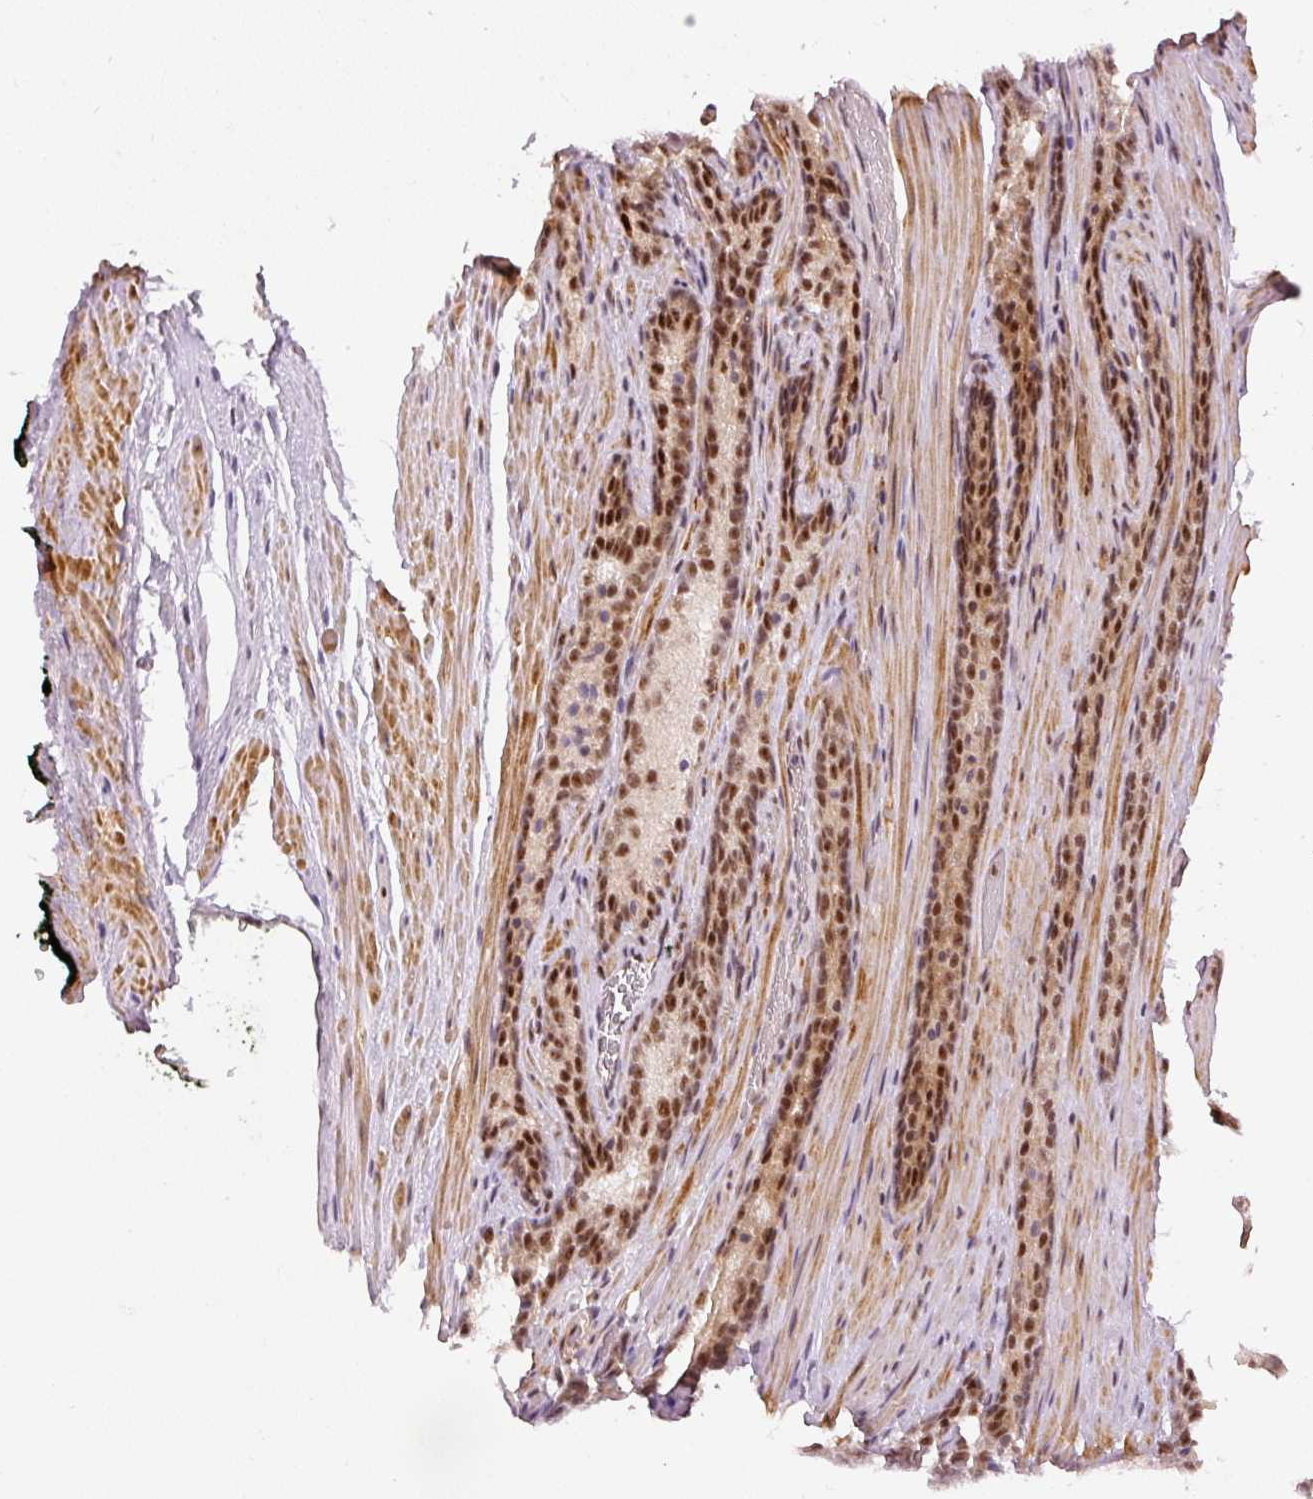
{"staining": {"intensity": "moderate", "quantity": ">75%", "location": "nuclear"}, "tissue": "prostate cancer", "cell_type": "Tumor cells", "image_type": "cancer", "snomed": [{"axis": "morphology", "description": "Adenocarcinoma, Low grade"}, {"axis": "topography", "description": "Prostate"}], "caption": "A high-resolution micrograph shows IHC staining of prostate cancer (adenocarcinoma (low-grade)), which shows moderate nuclear expression in approximately >75% of tumor cells.", "gene": "THOC6", "patient": {"sex": "male", "age": 58}}